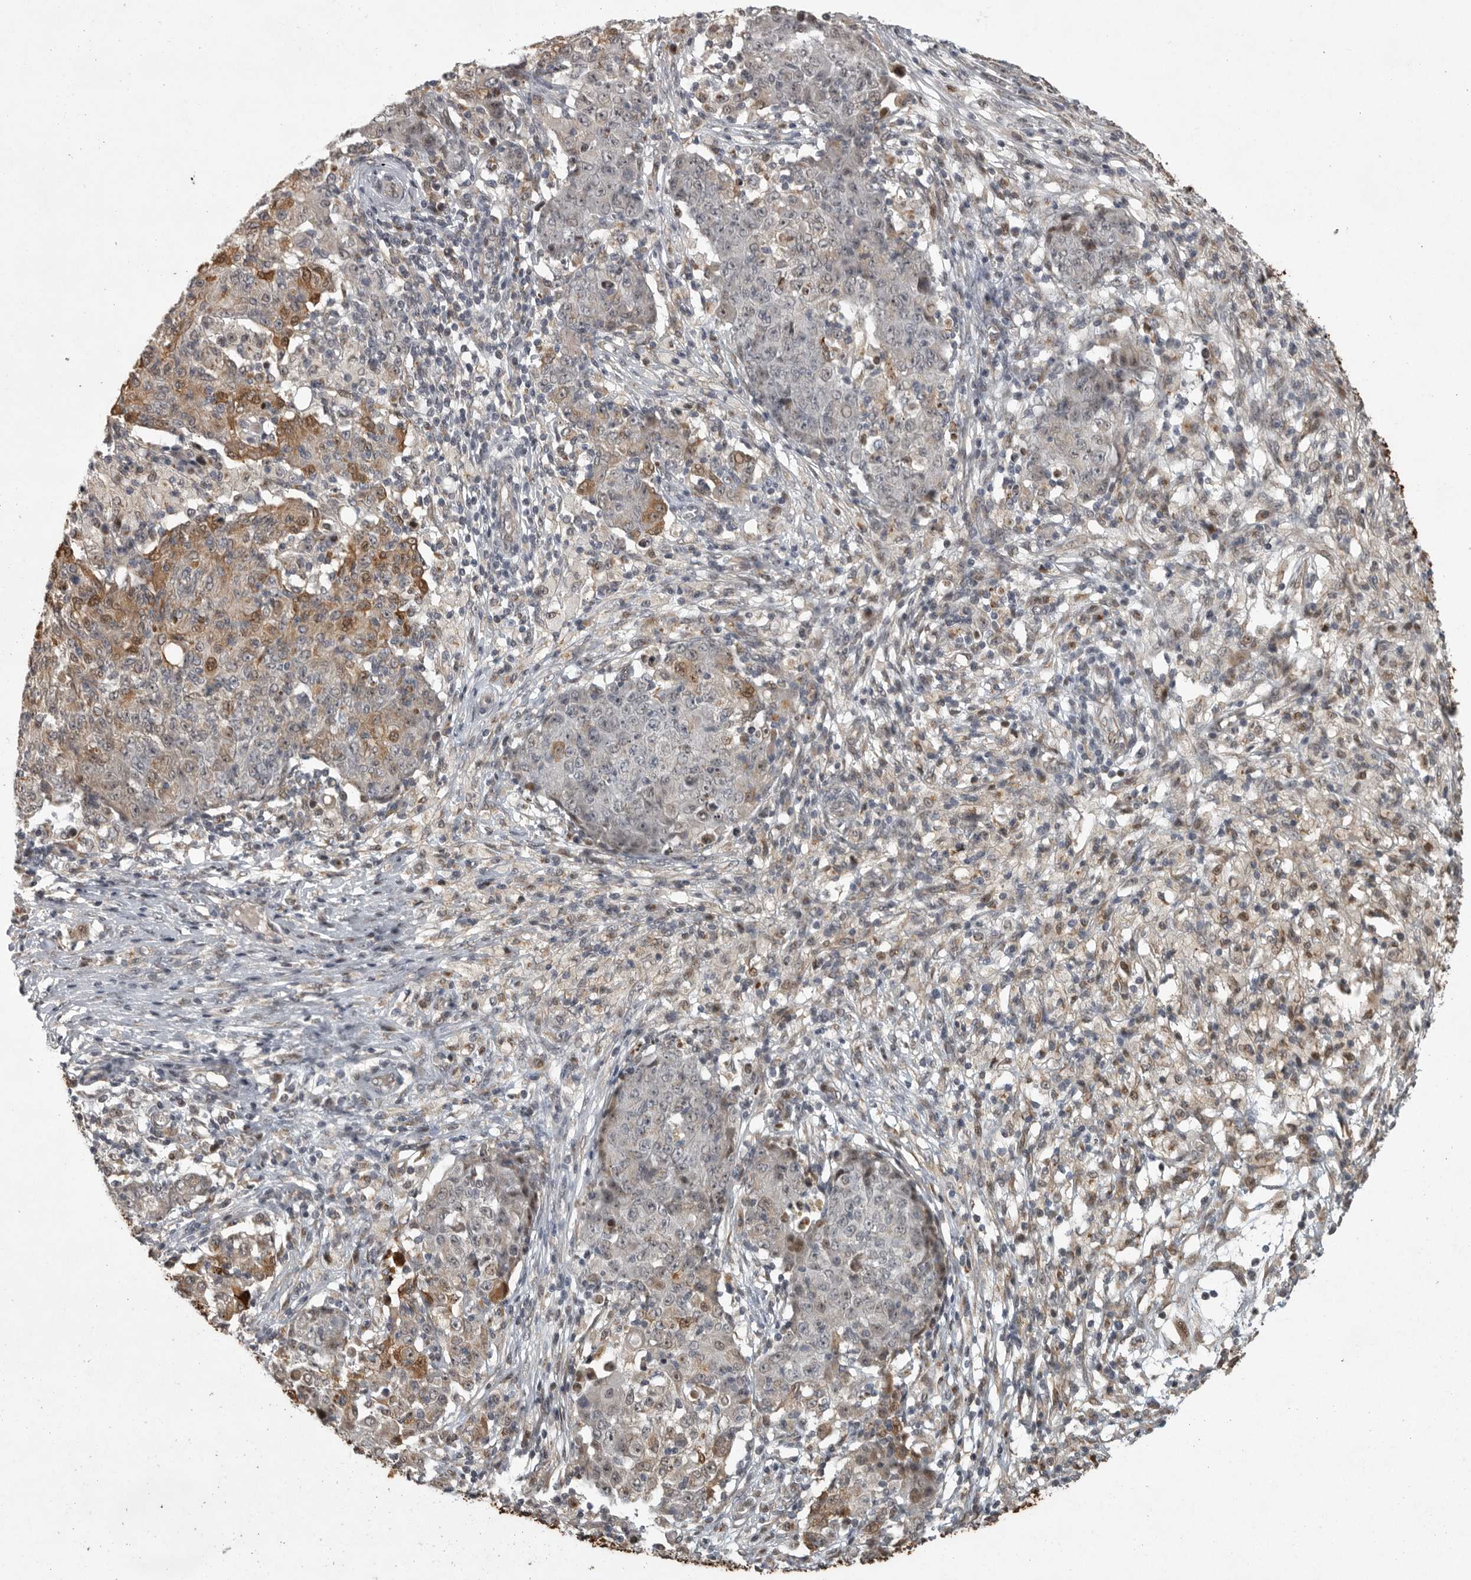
{"staining": {"intensity": "moderate", "quantity": "<25%", "location": "cytoplasmic/membranous"}, "tissue": "ovarian cancer", "cell_type": "Tumor cells", "image_type": "cancer", "snomed": [{"axis": "morphology", "description": "Carcinoma, endometroid"}, {"axis": "topography", "description": "Ovary"}], "caption": "The image reveals staining of endometroid carcinoma (ovarian), revealing moderate cytoplasmic/membranous protein positivity (brown color) within tumor cells. The staining was performed using DAB (3,3'-diaminobenzidine) to visualize the protein expression in brown, while the nuclei were stained in blue with hematoxylin (Magnification: 20x).", "gene": "MAN2A1", "patient": {"sex": "female", "age": 42}}